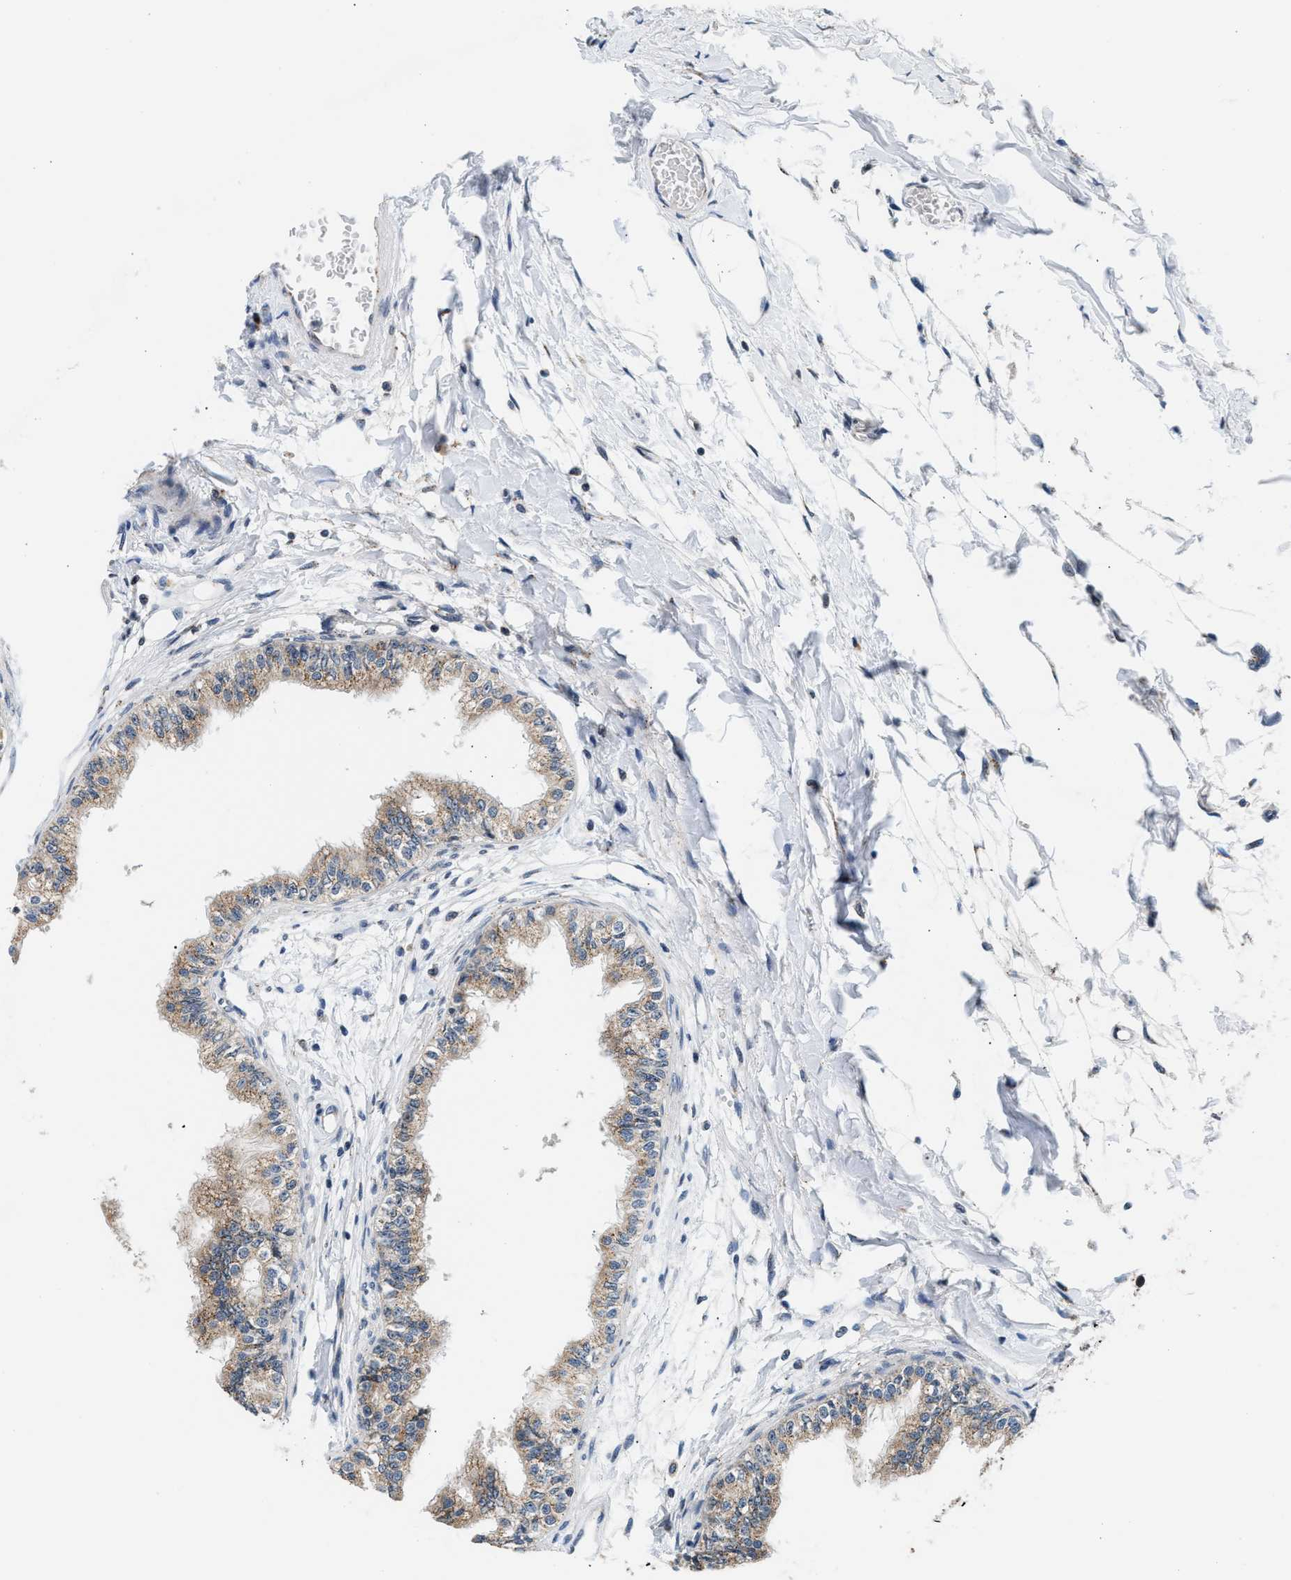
{"staining": {"intensity": "moderate", "quantity": ">75%", "location": "cytoplasmic/membranous"}, "tissue": "epididymis", "cell_type": "Glandular cells", "image_type": "normal", "snomed": [{"axis": "morphology", "description": "Normal tissue, NOS"}, {"axis": "morphology", "description": "Adenocarcinoma, metastatic, NOS"}, {"axis": "topography", "description": "Testis"}, {"axis": "topography", "description": "Epididymis"}], "caption": "High-power microscopy captured an immunohistochemistry image of unremarkable epididymis, revealing moderate cytoplasmic/membranous staining in about >75% of glandular cells.", "gene": "KCNMB2", "patient": {"sex": "male", "age": 26}}